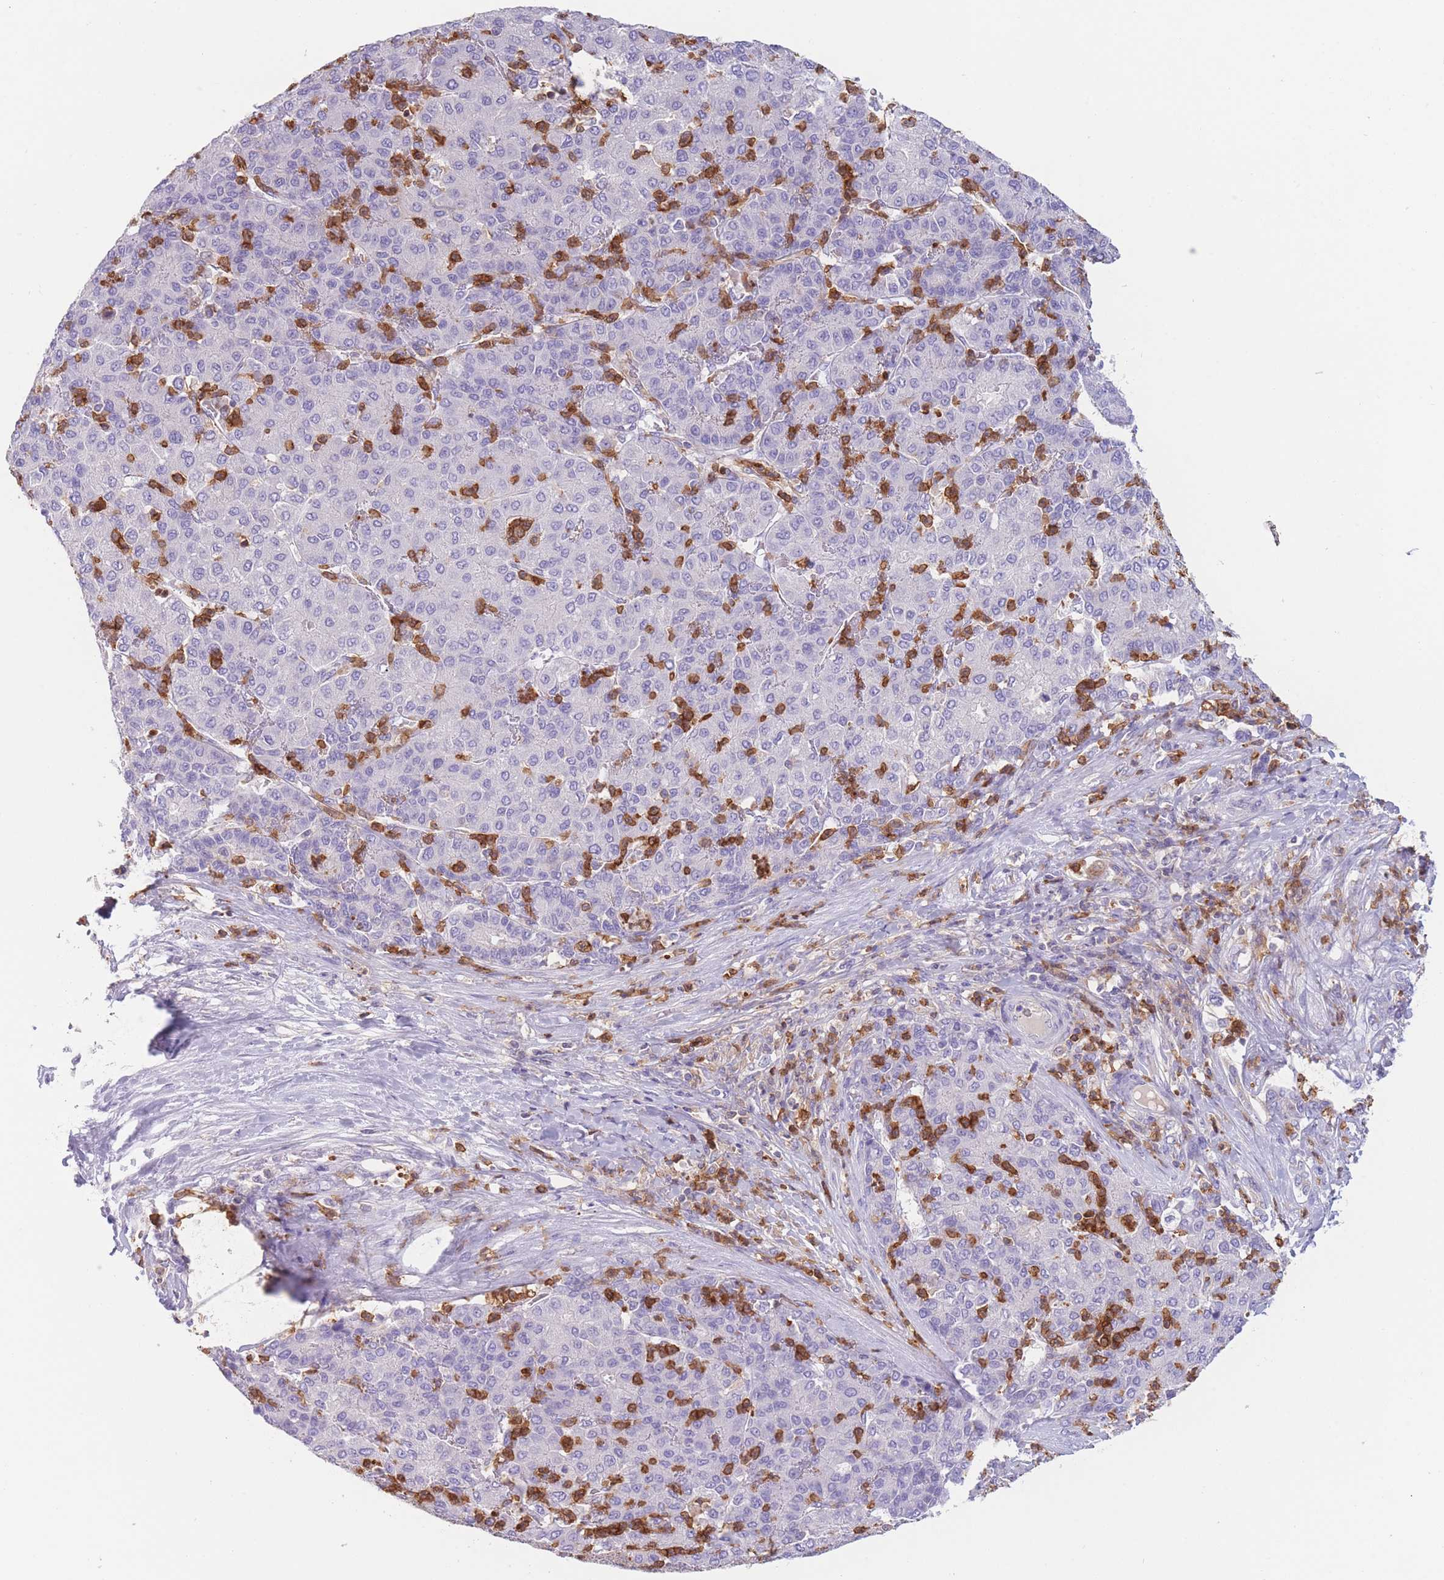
{"staining": {"intensity": "negative", "quantity": "none", "location": "none"}, "tissue": "liver cancer", "cell_type": "Tumor cells", "image_type": "cancer", "snomed": [{"axis": "morphology", "description": "Carcinoma, Hepatocellular, NOS"}, {"axis": "topography", "description": "Liver"}], "caption": "The photomicrograph demonstrates no staining of tumor cells in liver hepatocellular carcinoma.", "gene": "ST3GAL4", "patient": {"sex": "male", "age": 65}}